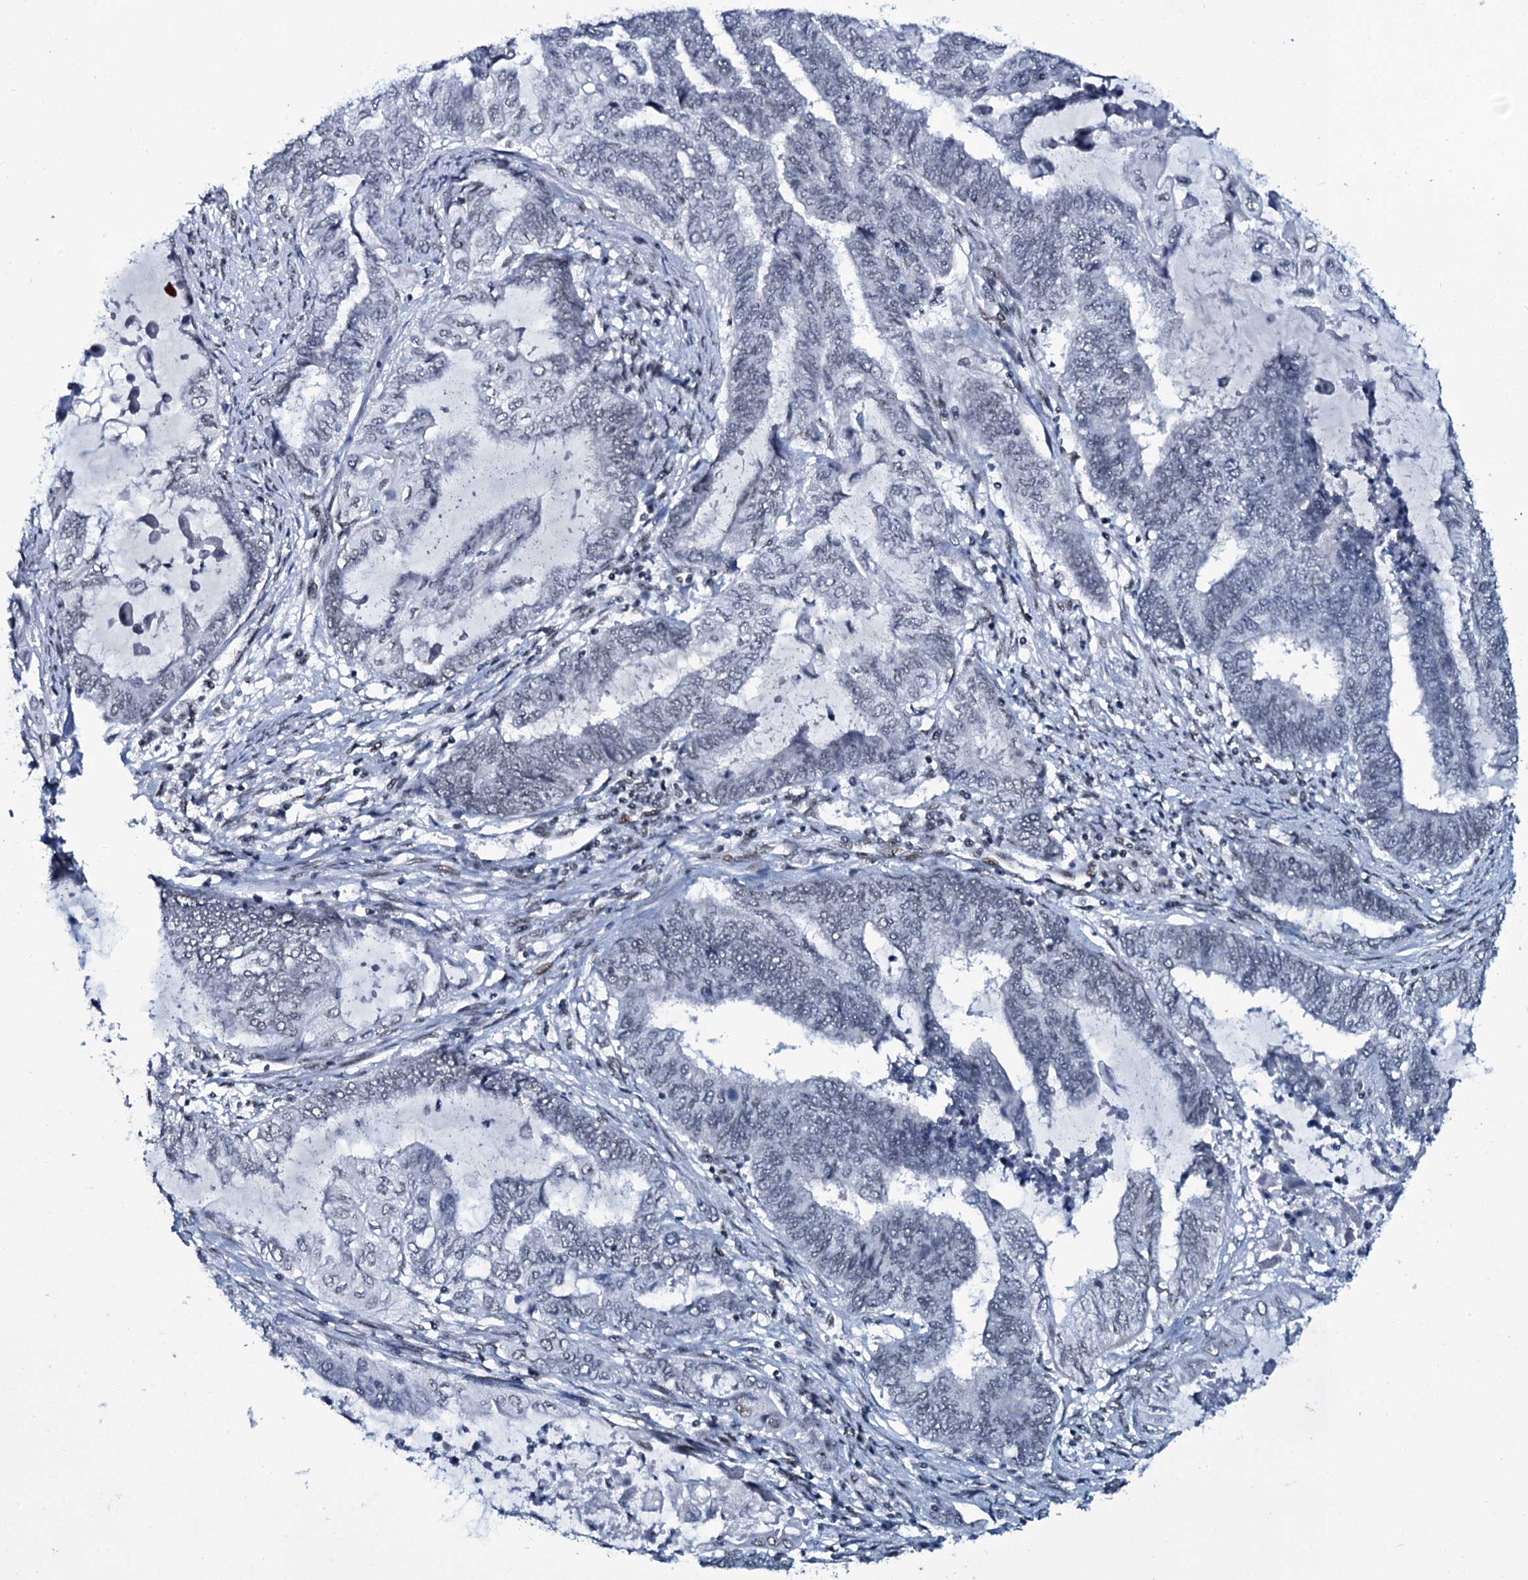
{"staining": {"intensity": "negative", "quantity": "none", "location": "none"}, "tissue": "endometrial cancer", "cell_type": "Tumor cells", "image_type": "cancer", "snomed": [{"axis": "morphology", "description": "Adenocarcinoma, NOS"}, {"axis": "topography", "description": "Uterus"}, {"axis": "topography", "description": "Endometrium"}], "caption": "Endometrial cancer (adenocarcinoma) stained for a protein using immunohistochemistry displays no staining tumor cells.", "gene": "ZMIZ2", "patient": {"sex": "female", "age": 70}}